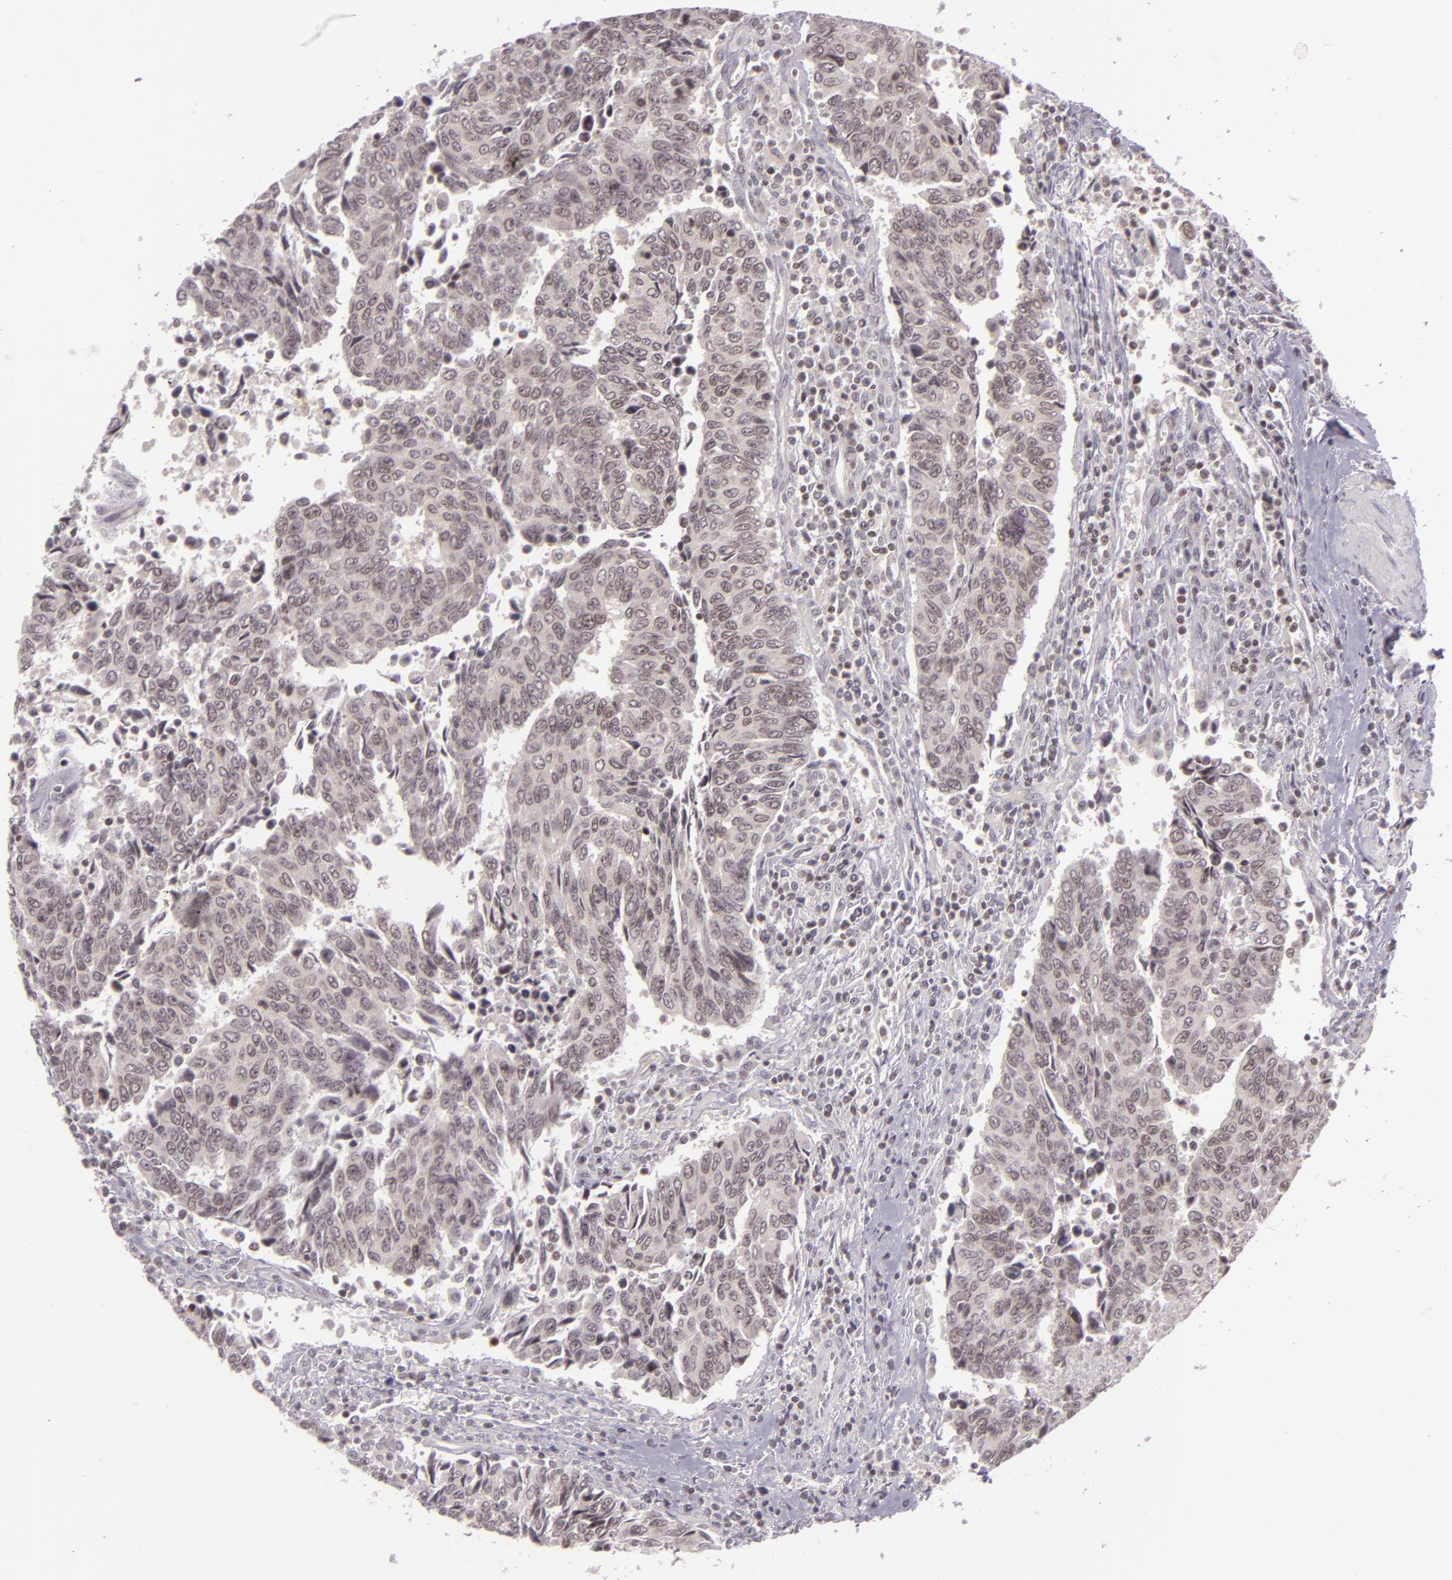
{"staining": {"intensity": "weak", "quantity": "25%-75%", "location": "nuclear"}, "tissue": "urothelial cancer", "cell_type": "Tumor cells", "image_type": "cancer", "snomed": [{"axis": "morphology", "description": "Urothelial carcinoma, High grade"}, {"axis": "topography", "description": "Urinary bladder"}], "caption": "The photomicrograph displays staining of high-grade urothelial carcinoma, revealing weak nuclear protein expression (brown color) within tumor cells.", "gene": "ZFX", "patient": {"sex": "male", "age": 86}}